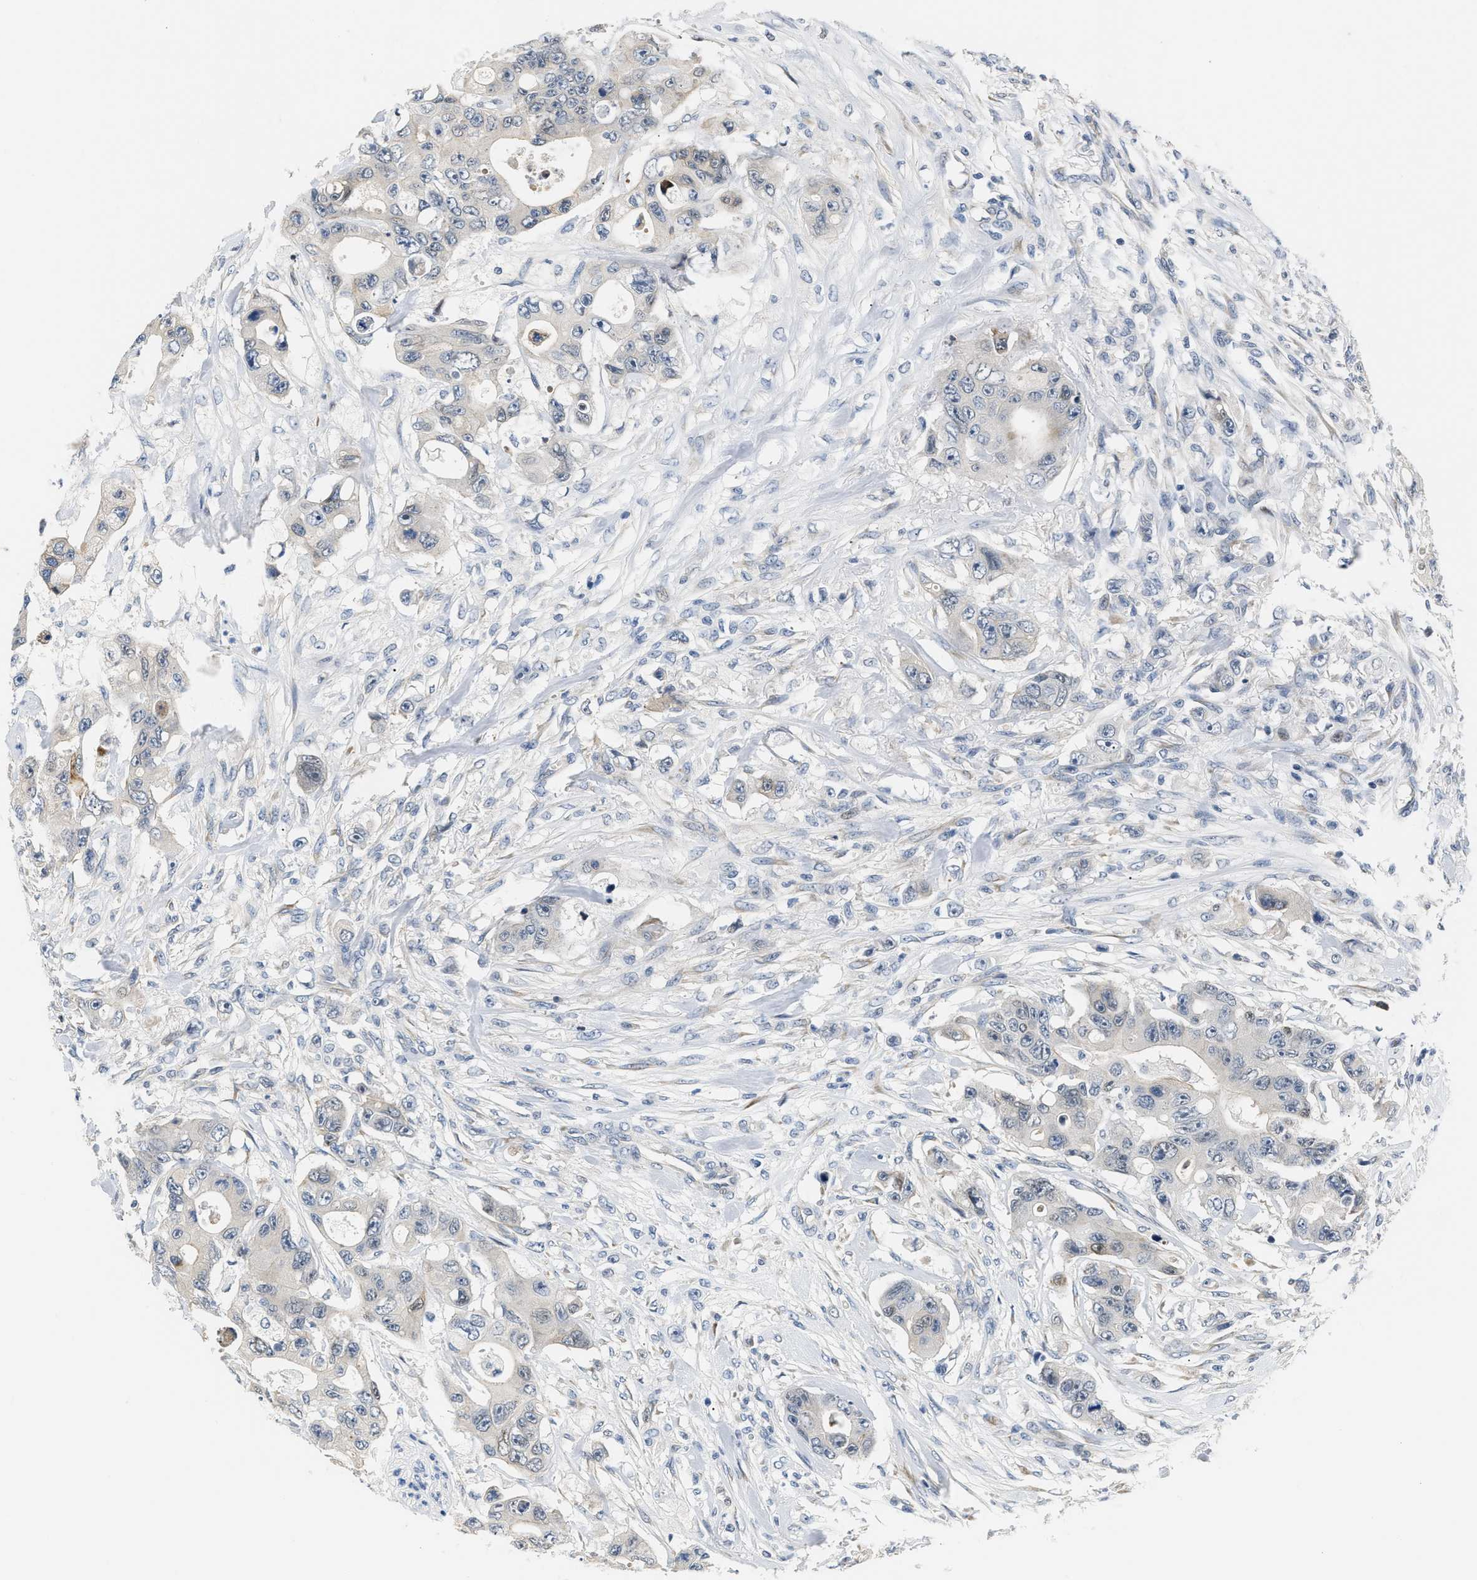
{"staining": {"intensity": "negative", "quantity": "none", "location": "none"}, "tissue": "colorectal cancer", "cell_type": "Tumor cells", "image_type": "cancer", "snomed": [{"axis": "morphology", "description": "Adenocarcinoma, NOS"}, {"axis": "topography", "description": "Colon"}], "caption": "Immunohistochemistry (IHC) of human colorectal cancer (adenocarcinoma) reveals no expression in tumor cells. The staining was performed using DAB to visualize the protein expression in brown, while the nuclei were stained in blue with hematoxylin (Magnification: 20x).", "gene": "TNIP2", "patient": {"sex": "female", "age": 46}}